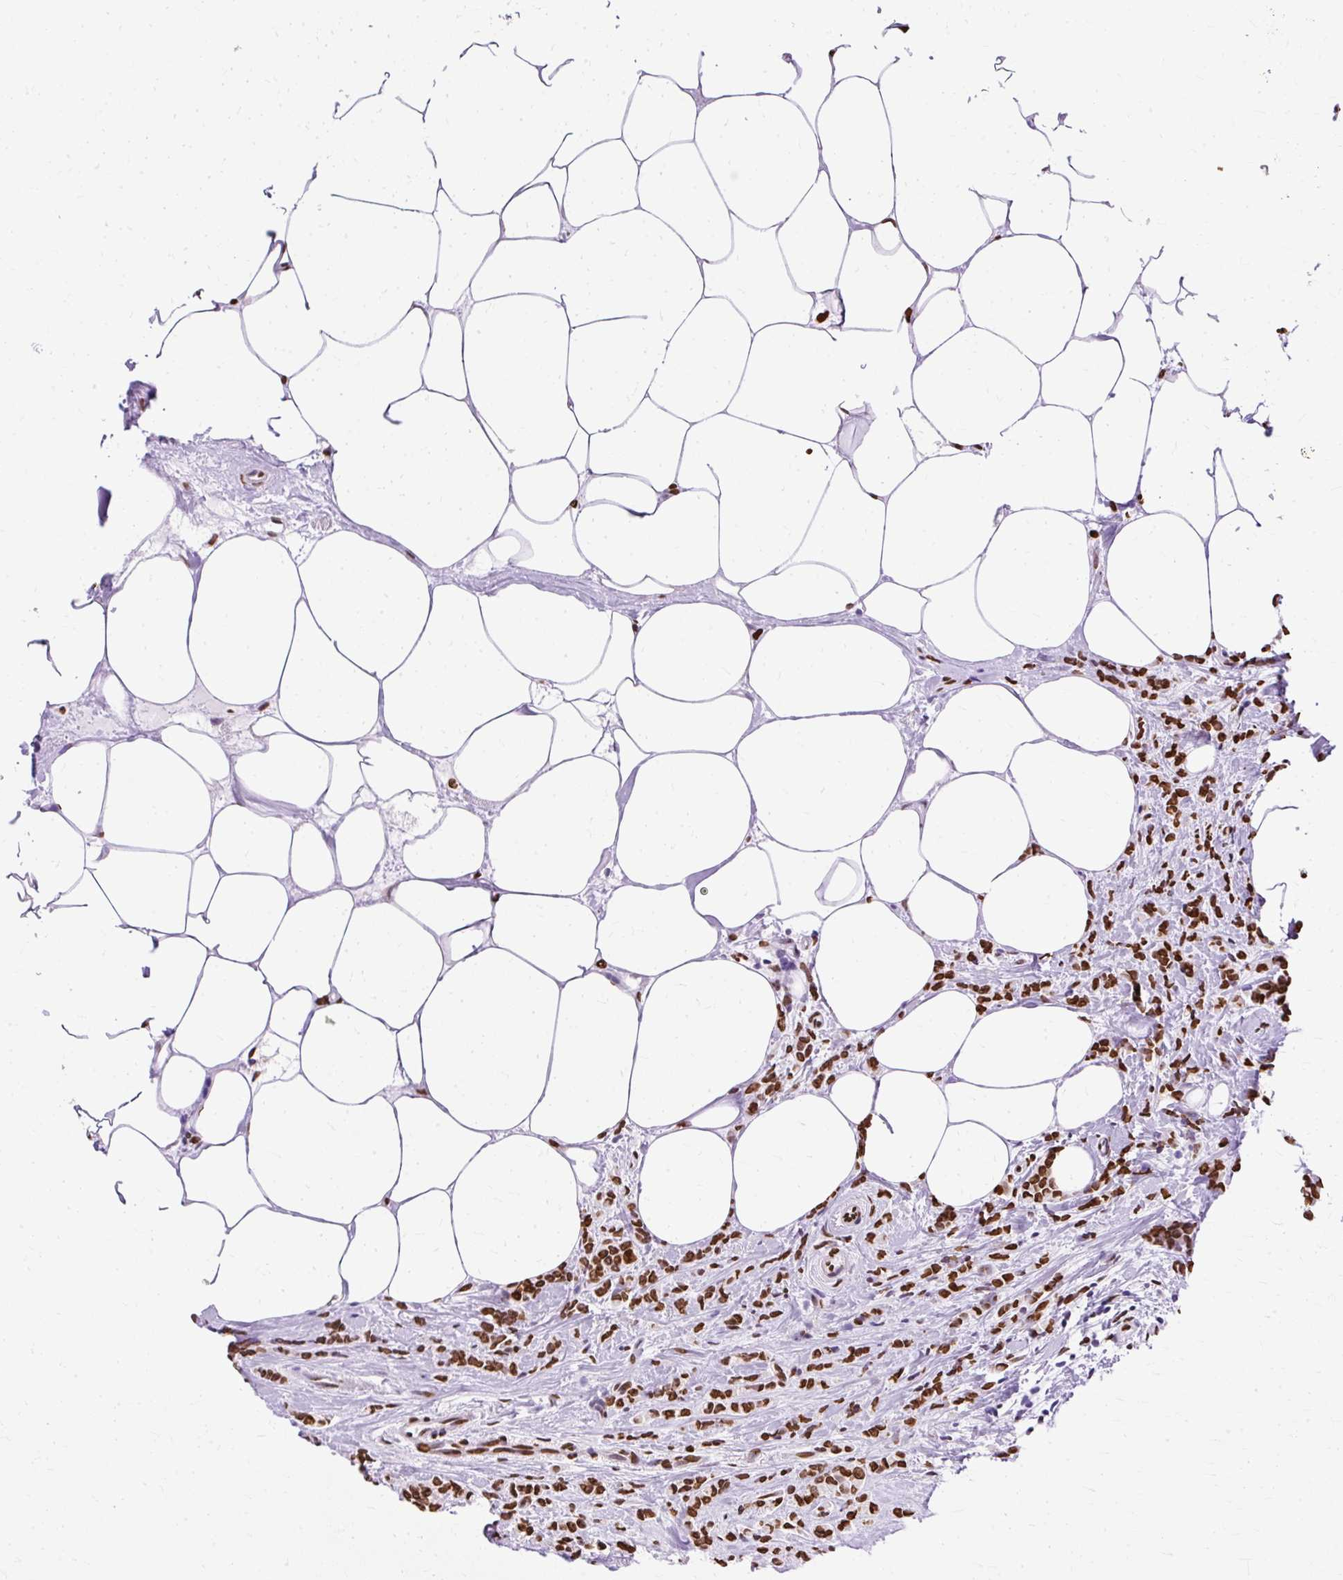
{"staining": {"intensity": "strong", "quantity": ">75%", "location": "nuclear"}, "tissue": "breast cancer", "cell_type": "Tumor cells", "image_type": "cancer", "snomed": [{"axis": "morphology", "description": "Lobular carcinoma"}, {"axis": "topography", "description": "Breast"}], "caption": "Brown immunohistochemical staining in human breast cancer (lobular carcinoma) displays strong nuclear expression in approximately >75% of tumor cells.", "gene": "TMEM184C", "patient": {"sex": "female", "age": 84}}